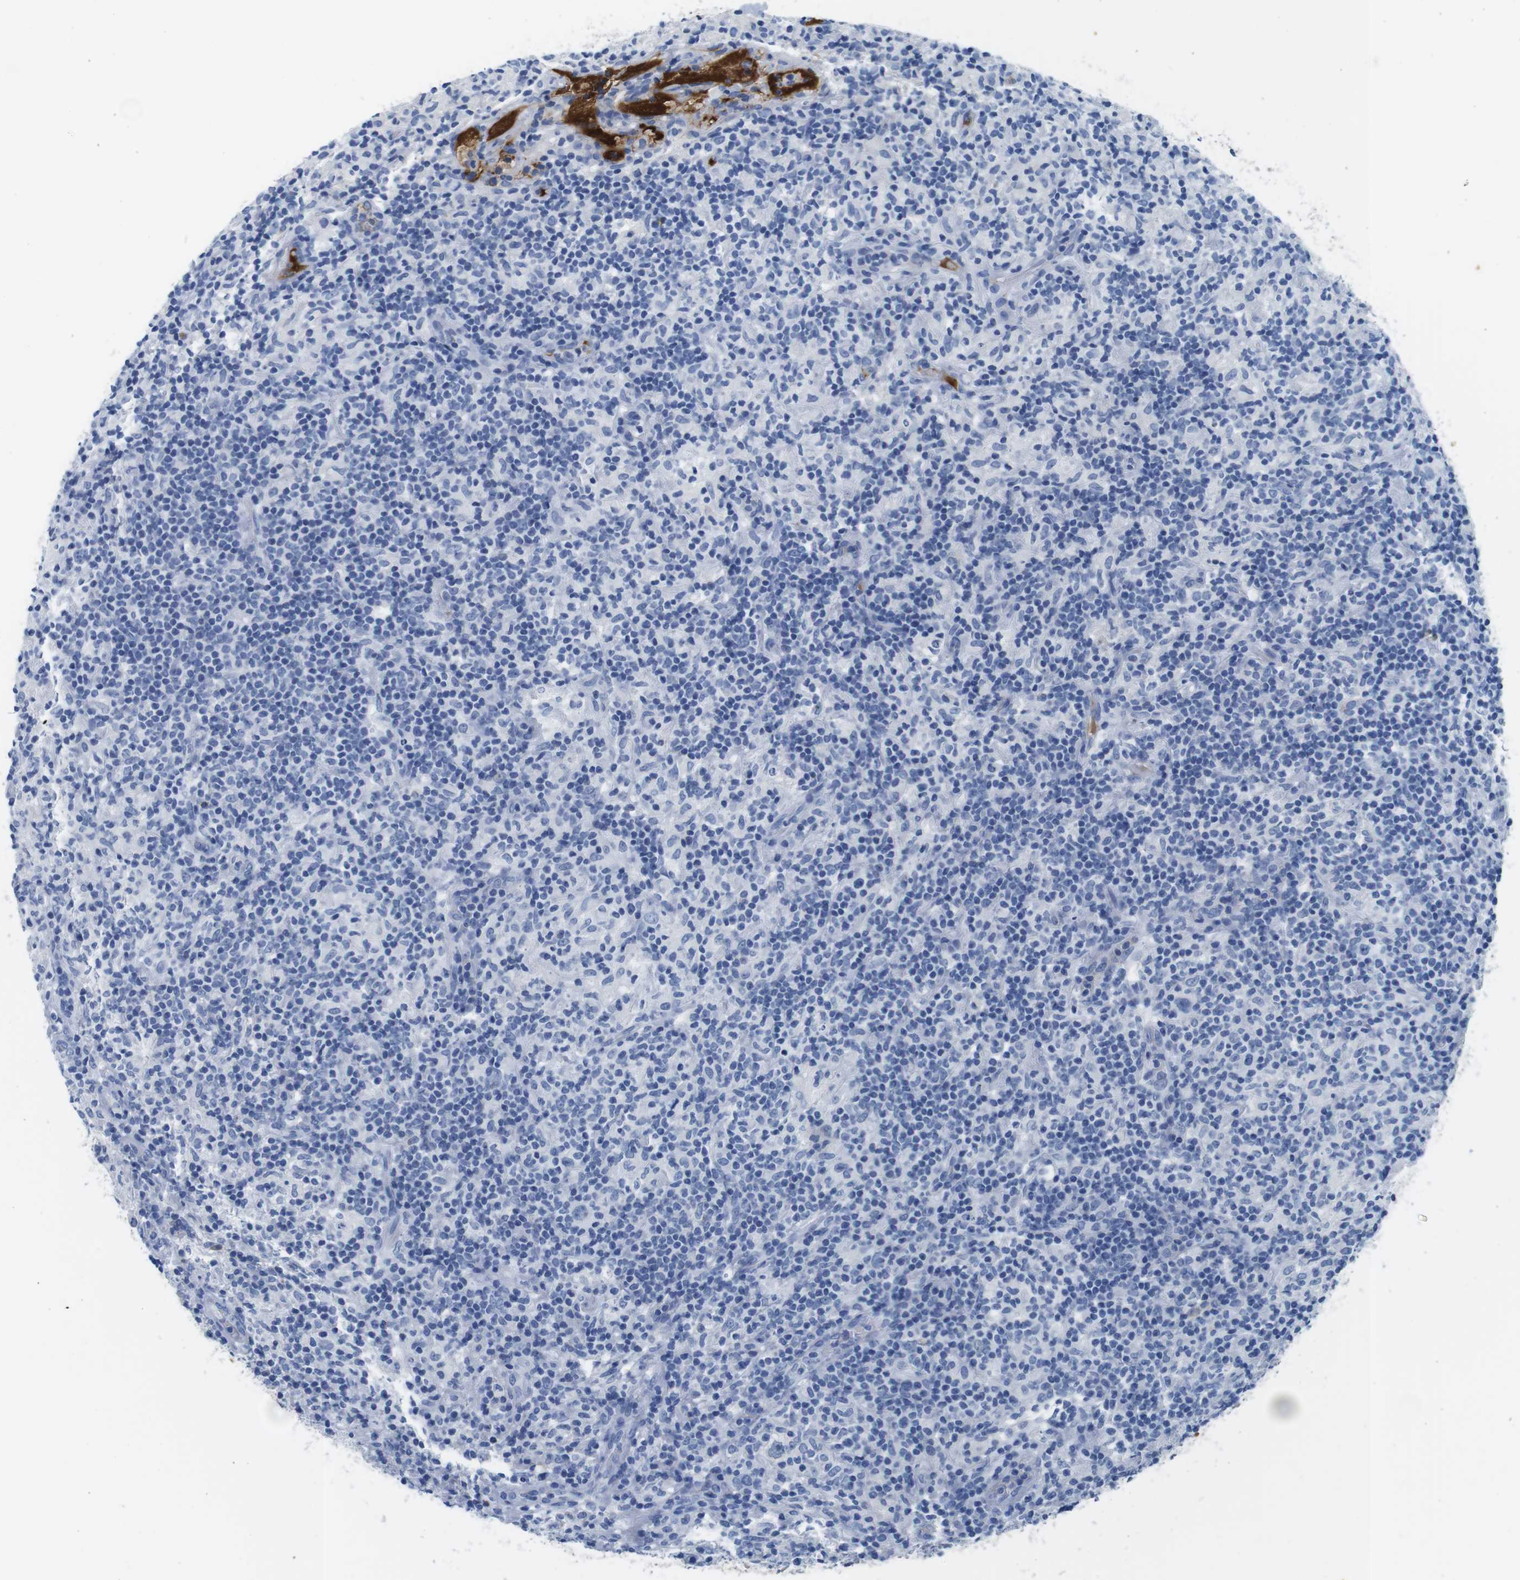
{"staining": {"intensity": "negative", "quantity": "none", "location": "none"}, "tissue": "lymphoma", "cell_type": "Tumor cells", "image_type": "cancer", "snomed": [{"axis": "morphology", "description": "Hodgkin's disease, NOS"}, {"axis": "topography", "description": "Lymph node"}], "caption": "Human Hodgkin's disease stained for a protein using immunohistochemistry (IHC) reveals no staining in tumor cells.", "gene": "IGKC", "patient": {"sex": "male", "age": 70}}